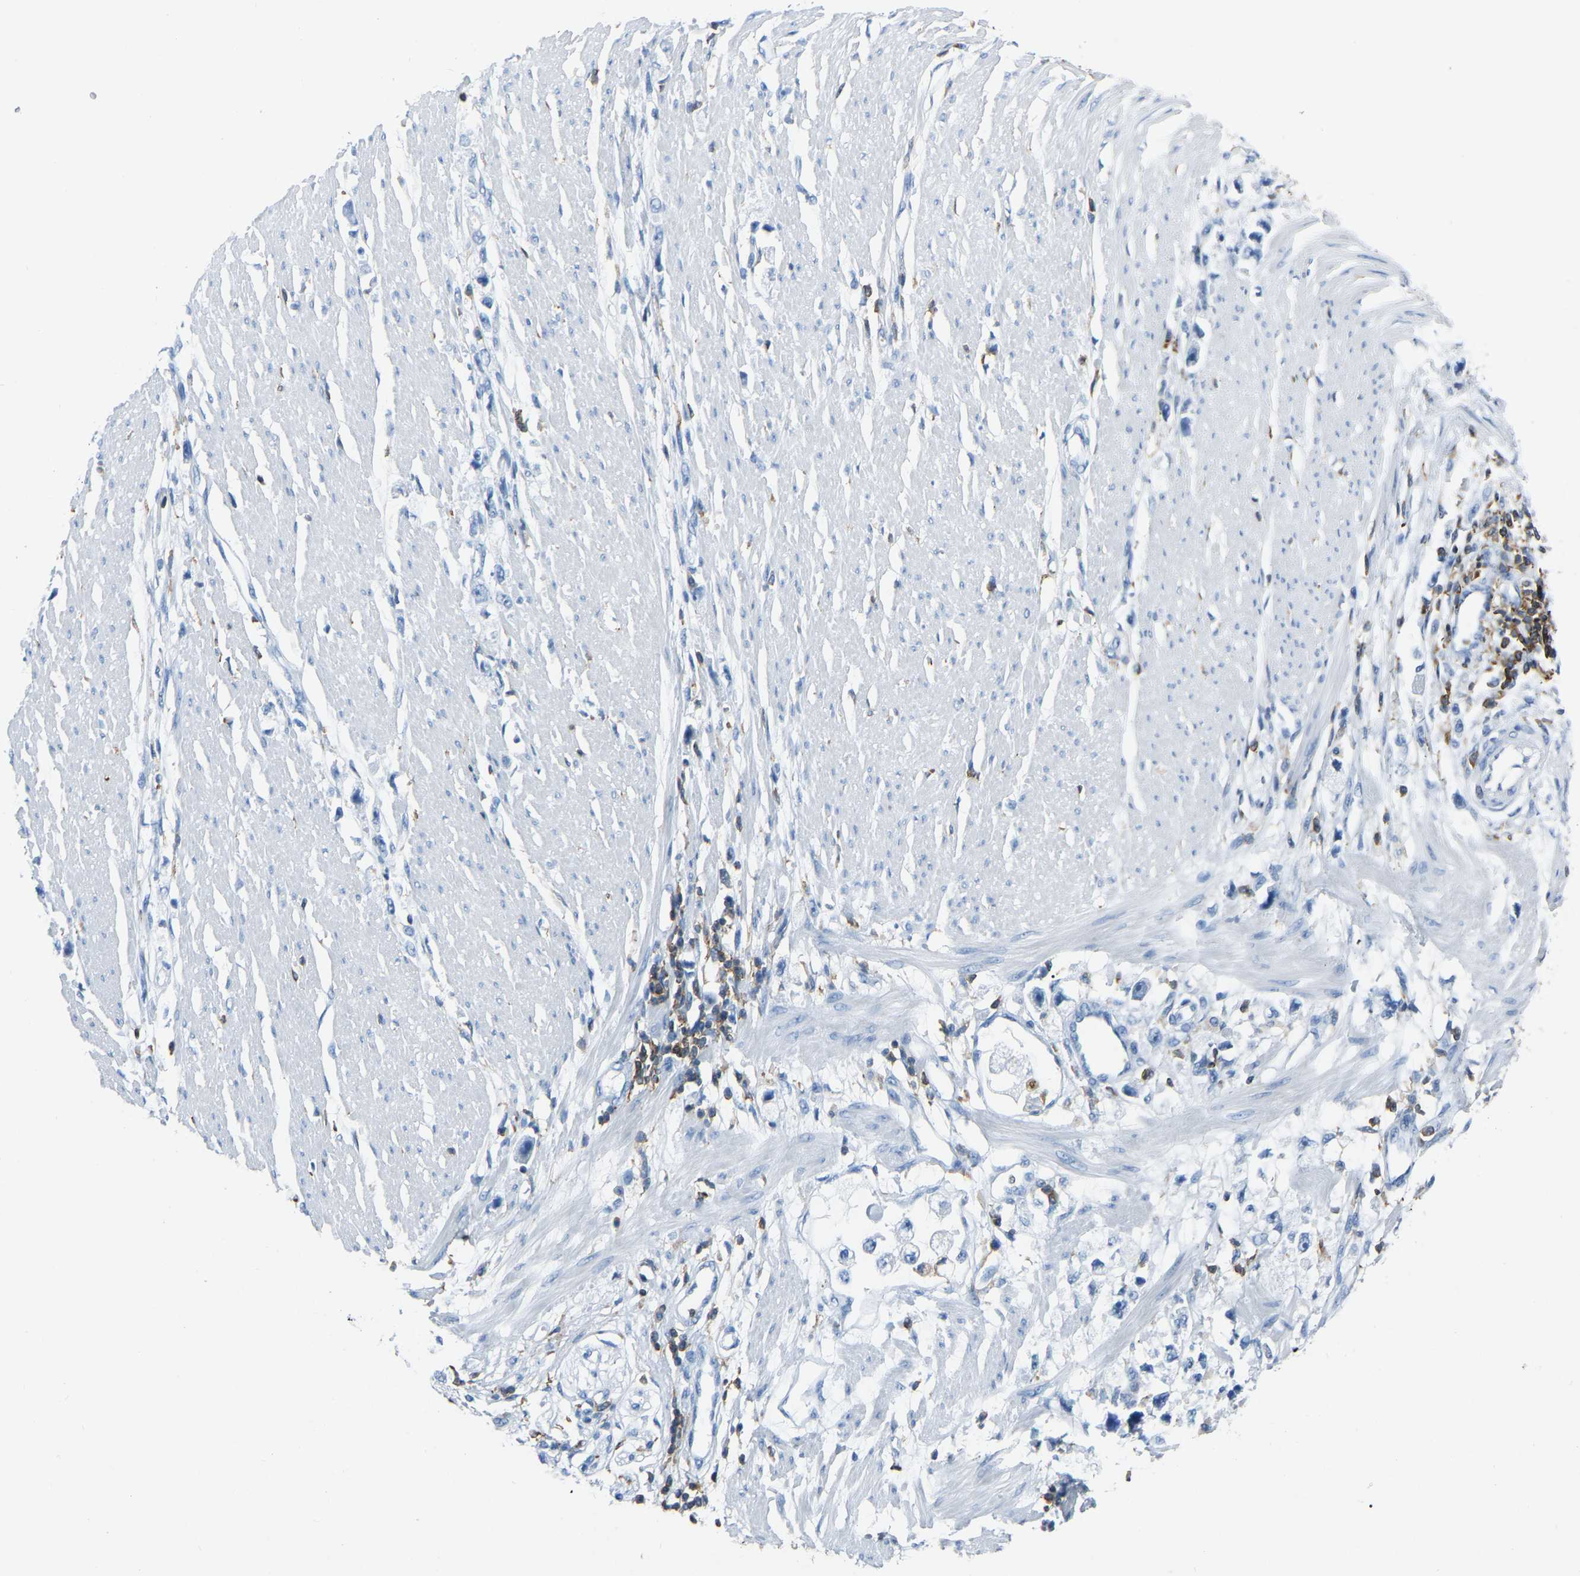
{"staining": {"intensity": "negative", "quantity": "none", "location": "none"}, "tissue": "stomach cancer", "cell_type": "Tumor cells", "image_type": "cancer", "snomed": [{"axis": "morphology", "description": "Adenocarcinoma, NOS"}, {"axis": "topography", "description": "Stomach"}], "caption": "Immunohistochemical staining of stomach cancer (adenocarcinoma) demonstrates no significant expression in tumor cells.", "gene": "ARHGAP45", "patient": {"sex": "female", "age": 59}}